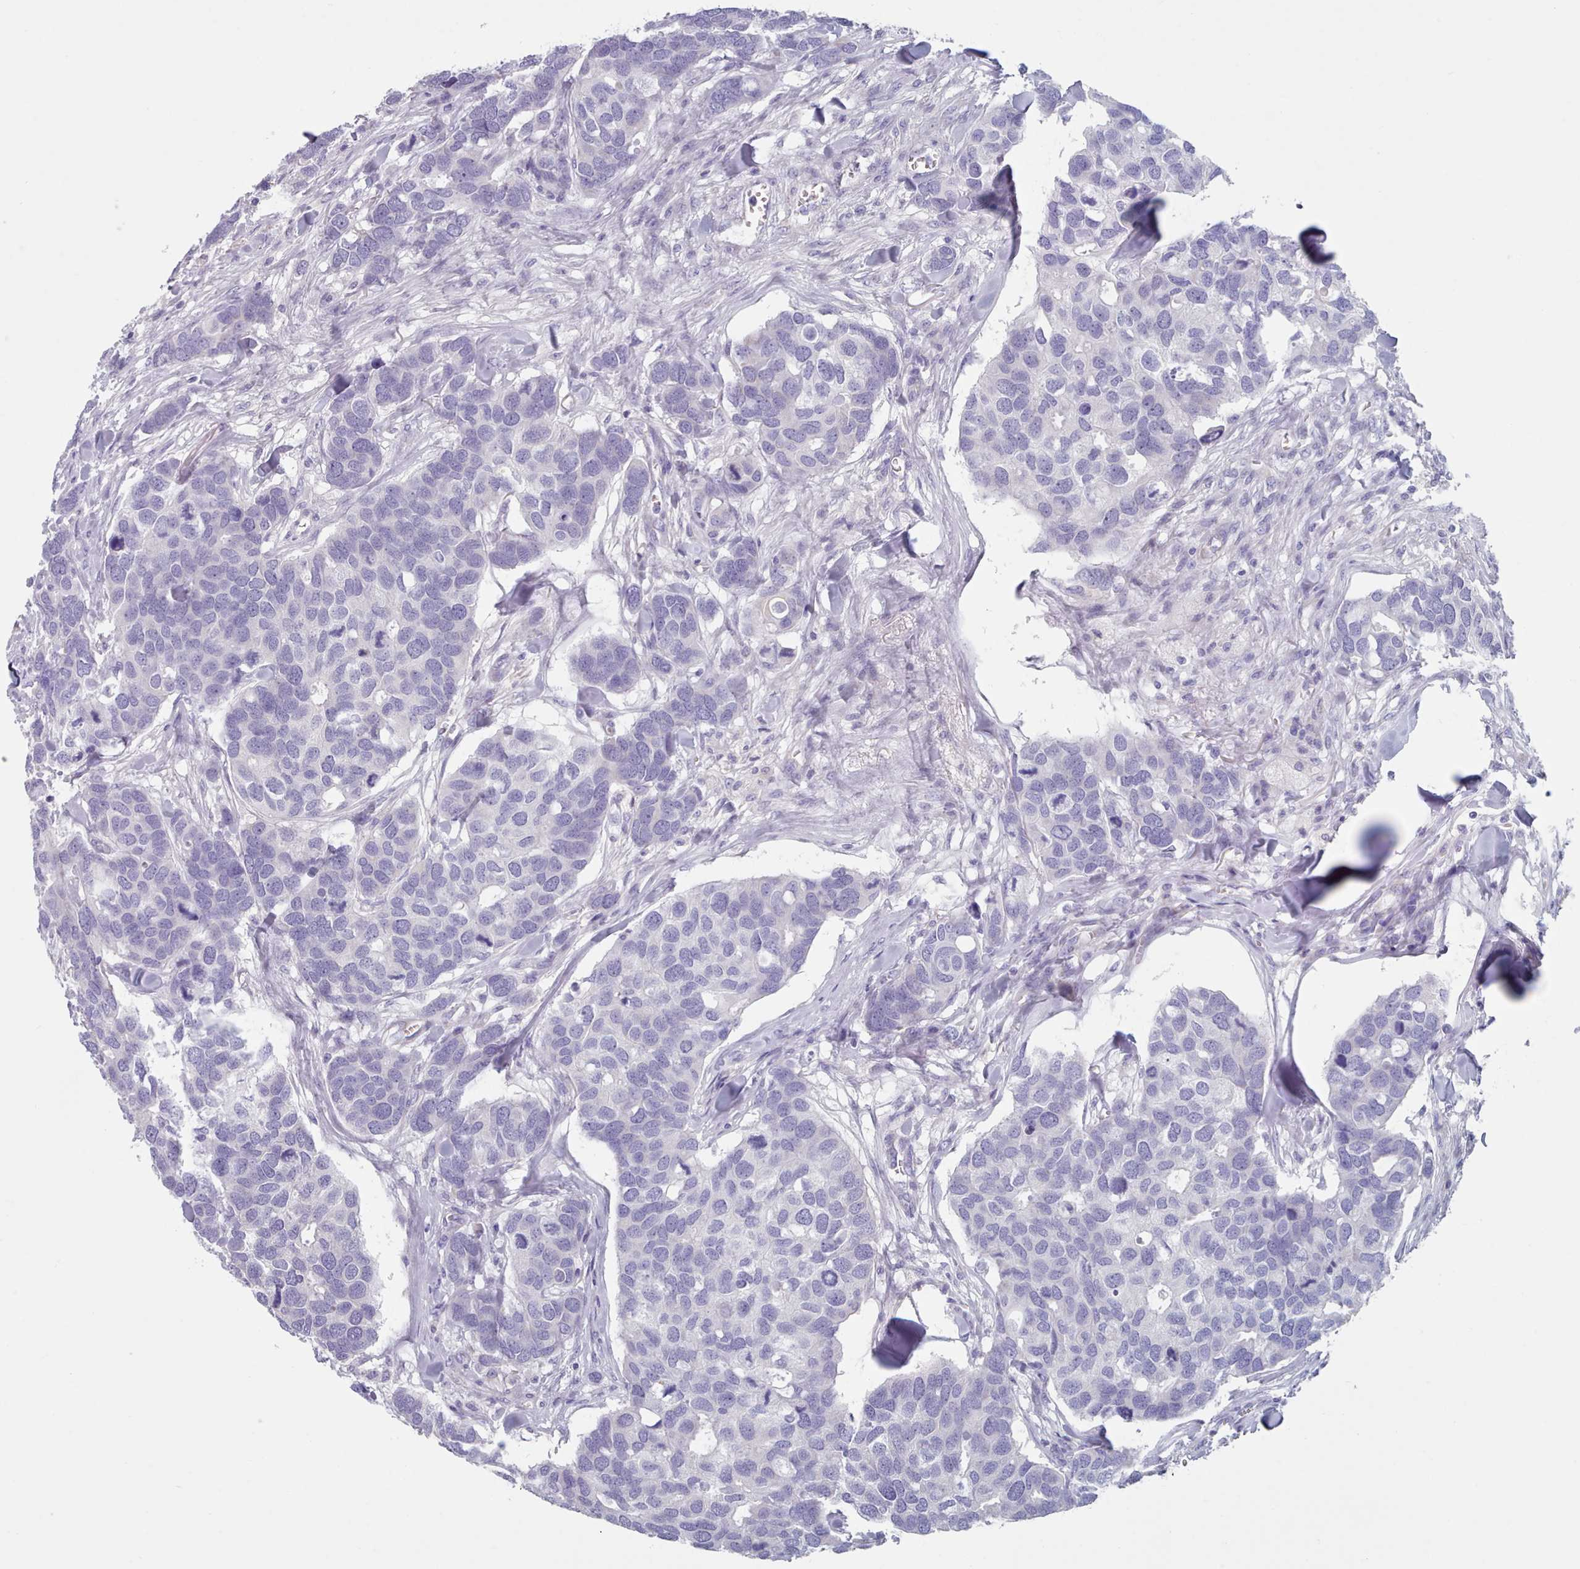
{"staining": {"intensity": "negative", "quantity": "none", "location": "none"}, "tissue": "breast cancer", "cell_type": "Tumor cells", "image_type": "cancer", "snomed": [{"axis": "morphology", "description": "Duct carcinoma"}, {"axis": "topography", "description": "Breast"}], "caption": "Immunohistochemical staining of human invasive ductal carcinoma (breast) reveals no significant expression in tumor cells.", "gene": "HAO1", "patient": {"sex": "female", "age": 83}}